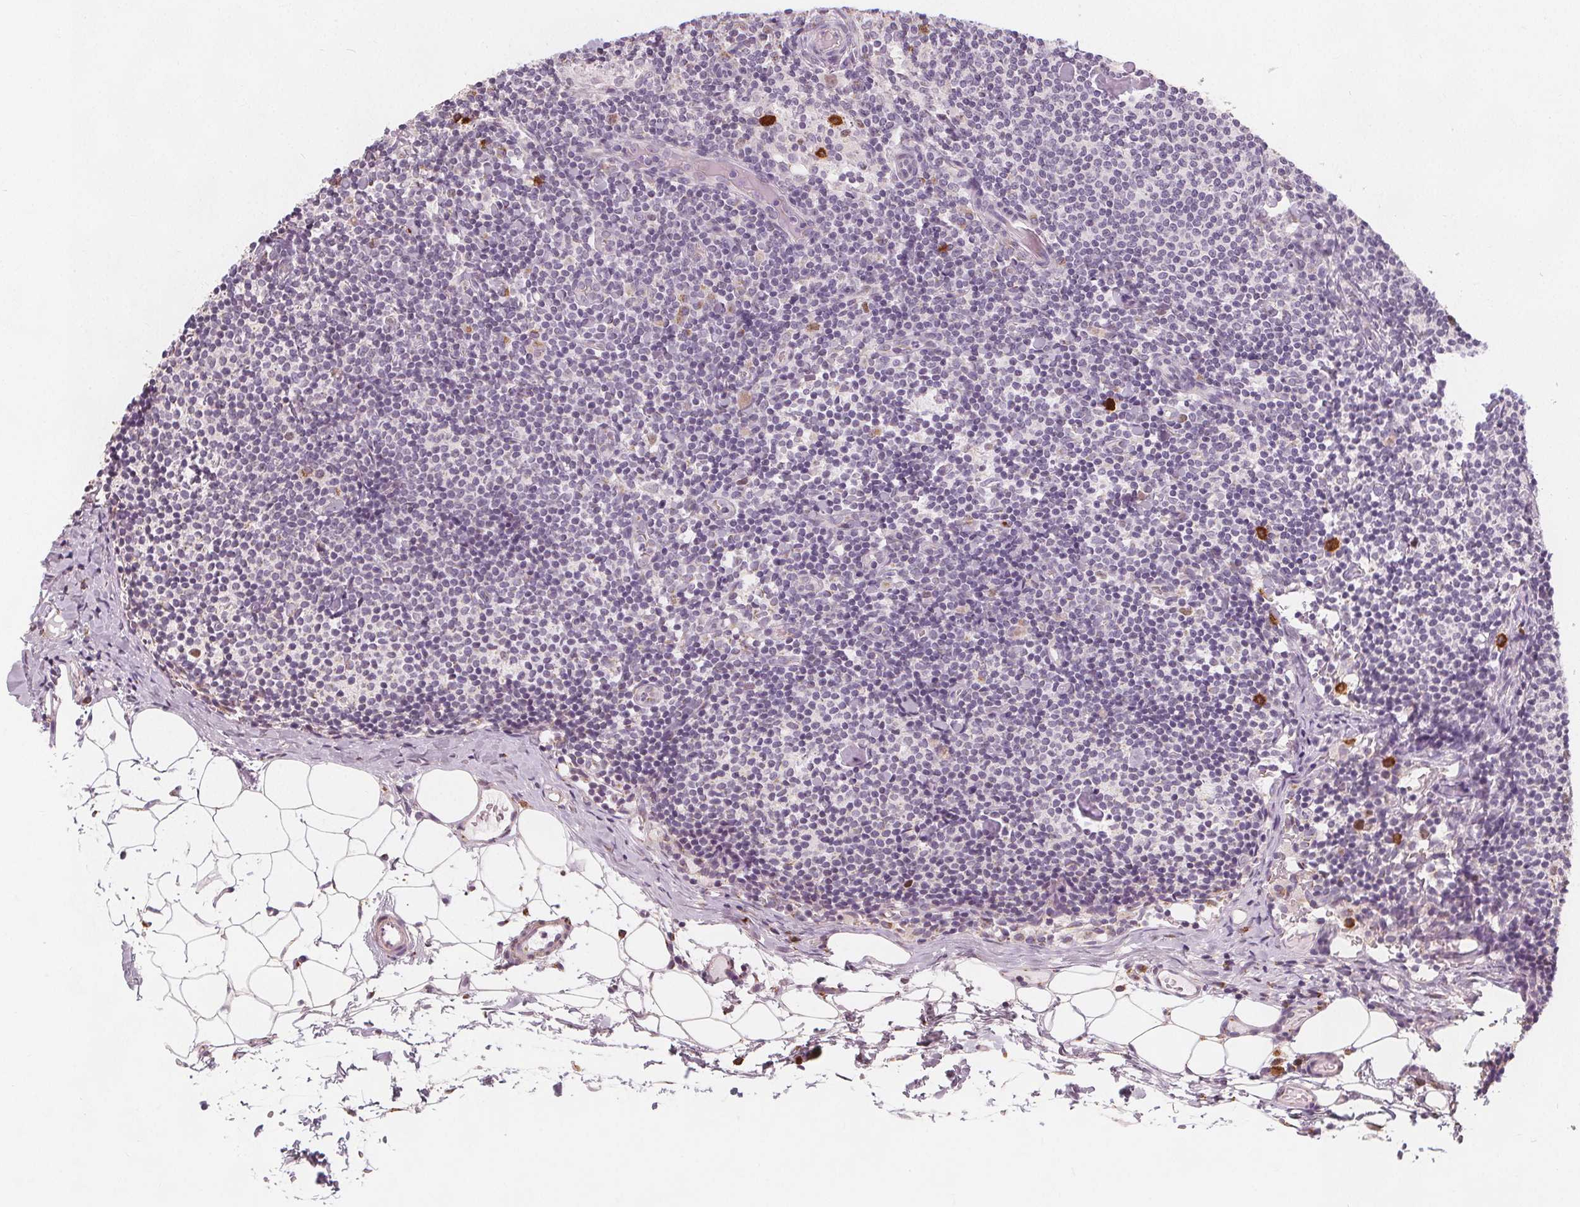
{"staining": {"intensity": "moderate", "quantity": "25%-75%", "location": "nuclear"}, "tissue": "lymph node", "cell_type": "Germinal center cells", "image_type": "normal", "snomed": [{"axis": "morphology", "description": "Normal tissue, NOS"}, {"axis": "topography", "description": "Lymph node"}], "caption": "Immunohistochemistry (IHC) micrograph of benign human lymph node stained for a protein (brown), which exhibits medium levels of moderate nuclear positivity in approximately 25%-75% of germinal center cells.", "gene": "TIPIN", "patient": {"sex": "female", "age": 41}}